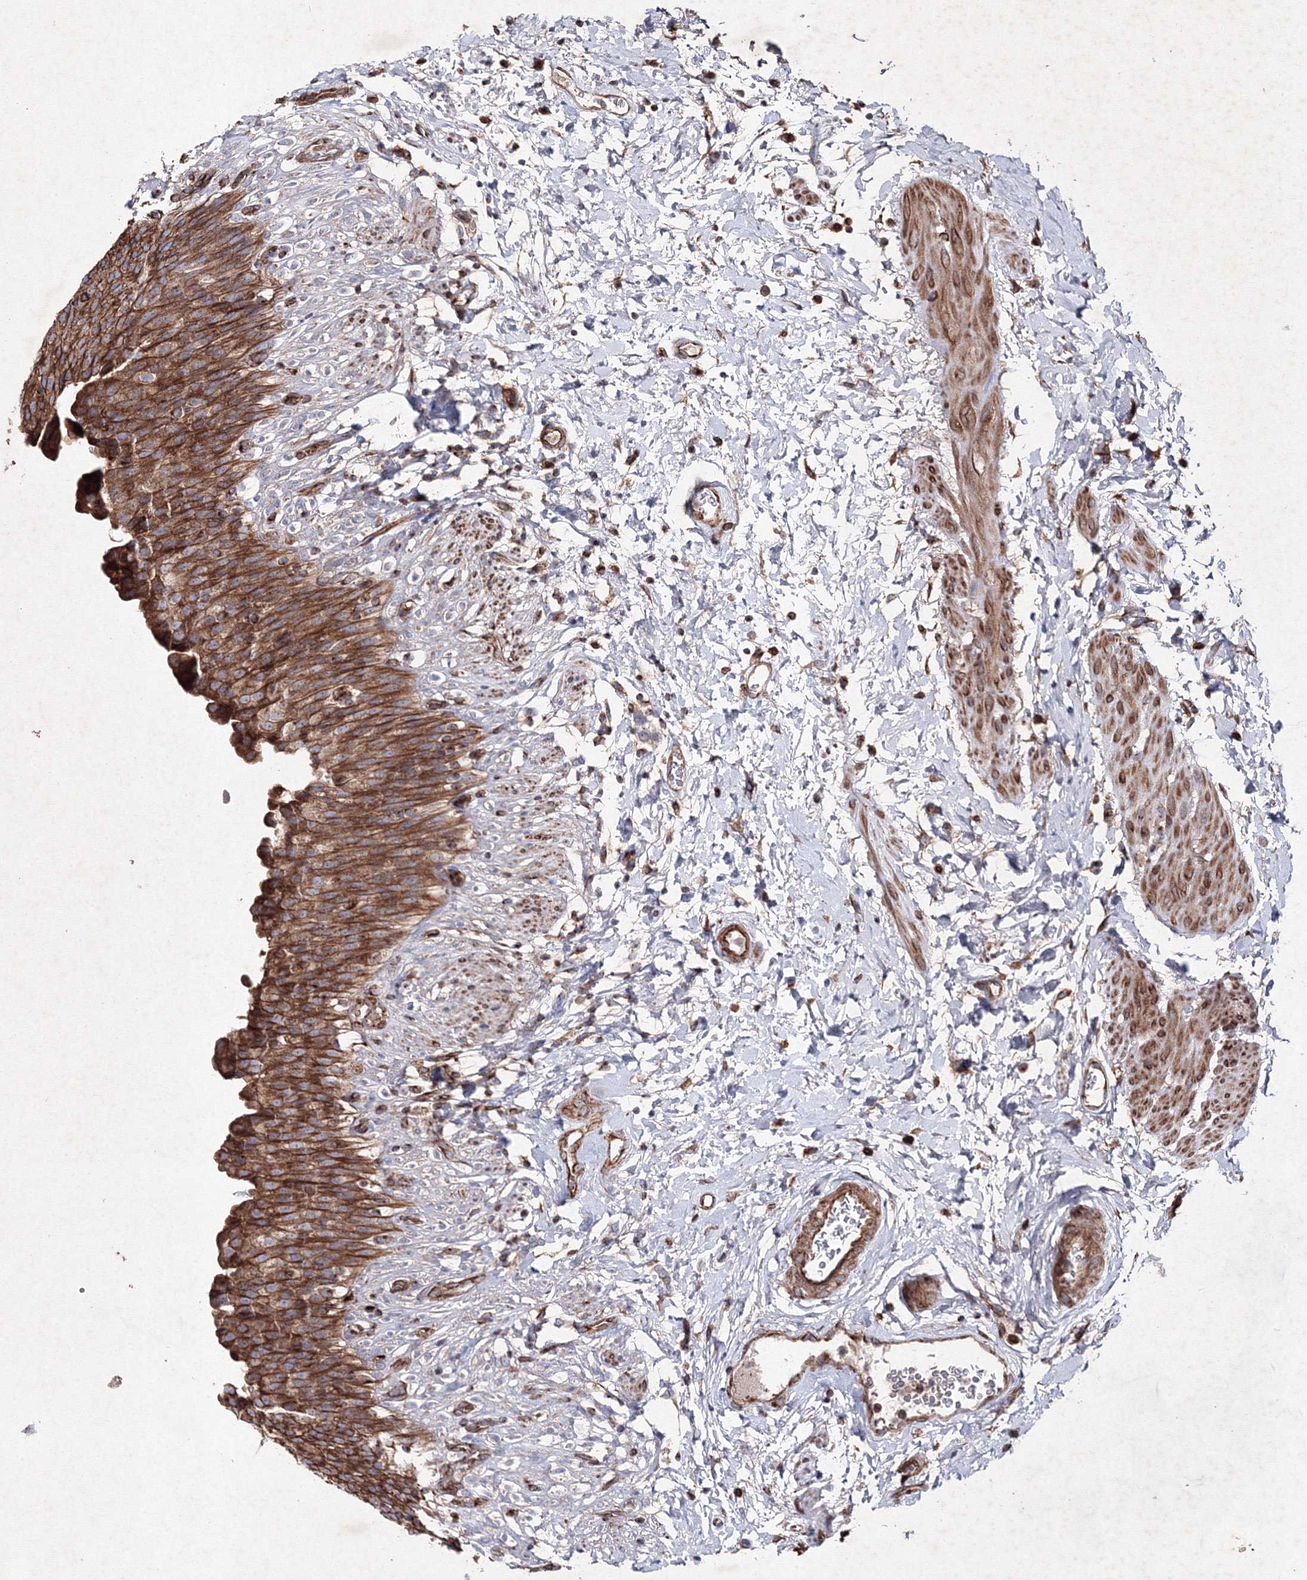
{"staining": {"intensity": "strong", "quantity": ">75%", "location": "cytoplasmic/membranous"}, "tissue": "urinary bladder", "cell_type": "Urothelial cells", "image_type": "normal", "snomed": [{"axis": "morphology", "description": "Normal tissue, NOS"}, {"axis": "topography", "description": "Urinary bladder"}], "caption": "Immunohistochemical staining of benign human urinary bladder reveals high levels of strong cytoplasmic/membranous positivity in about >75% of urothelial cells. (IHC, brightfield microscopy, high magnification).", "gene": "GFM1", "patient": {"sex": "female", "age": 79}}